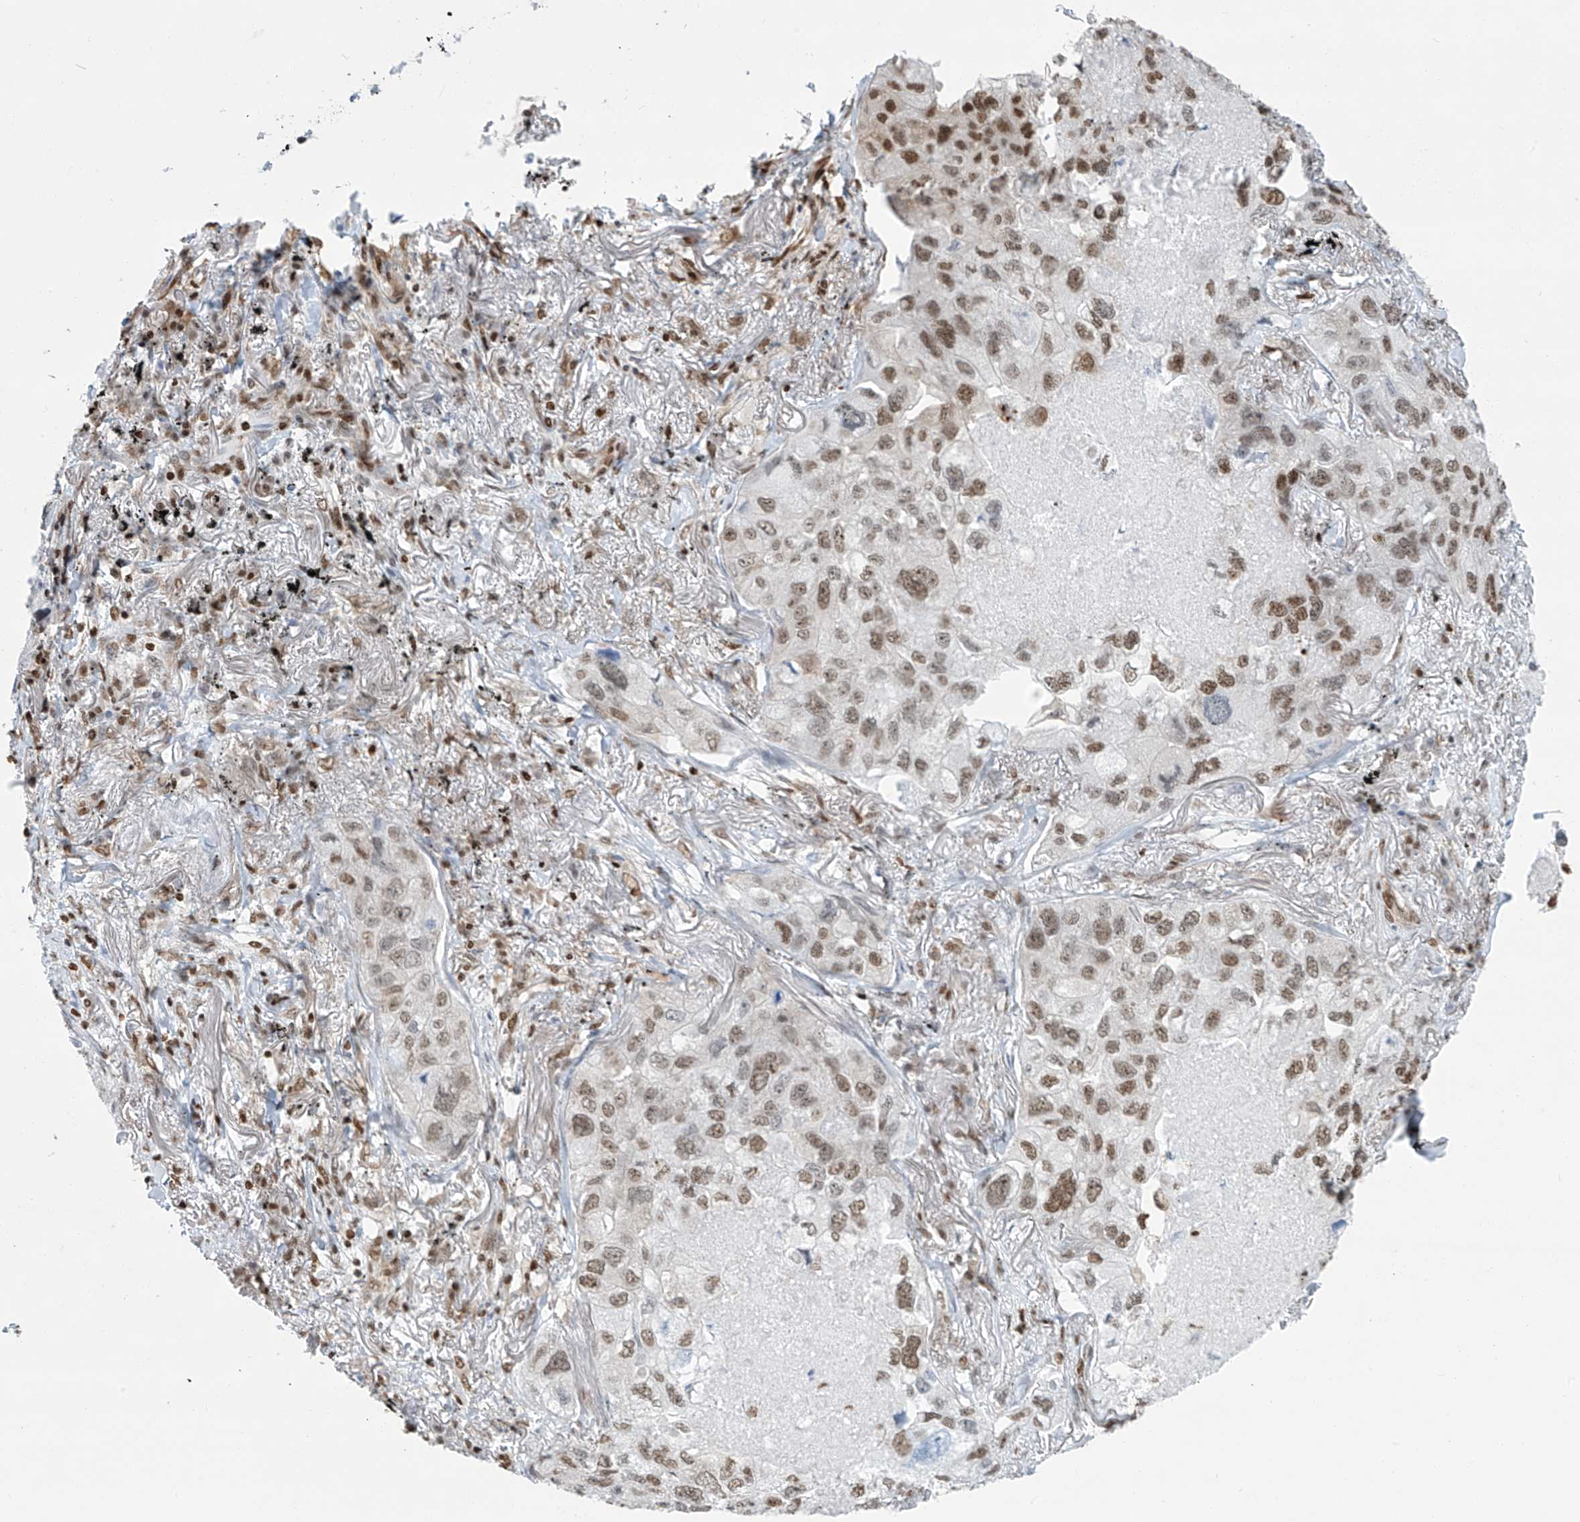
{"staining": {"intensity": "moderate", "quantity": ">75%", "location": "nuclear"}, "tissue": "lung cancer", "cell_type": "Tumor cells", "image_type": "cancer", "snomed": [{"axis": "morphology", "description": "Adenocarcinoma, NOS"}, {"axis": "topography", "description": "Lung"}], "caption": "Tumor cells demonstrate medium levels of moderate nuclear positivity in approximately >75% of cells in adenocarcinoma (lung). (DAB IHC, brown staining for protein, blue staining for nuclei).", "gene": "SARNP", "patient": {"sex": "male", "age": 65}}